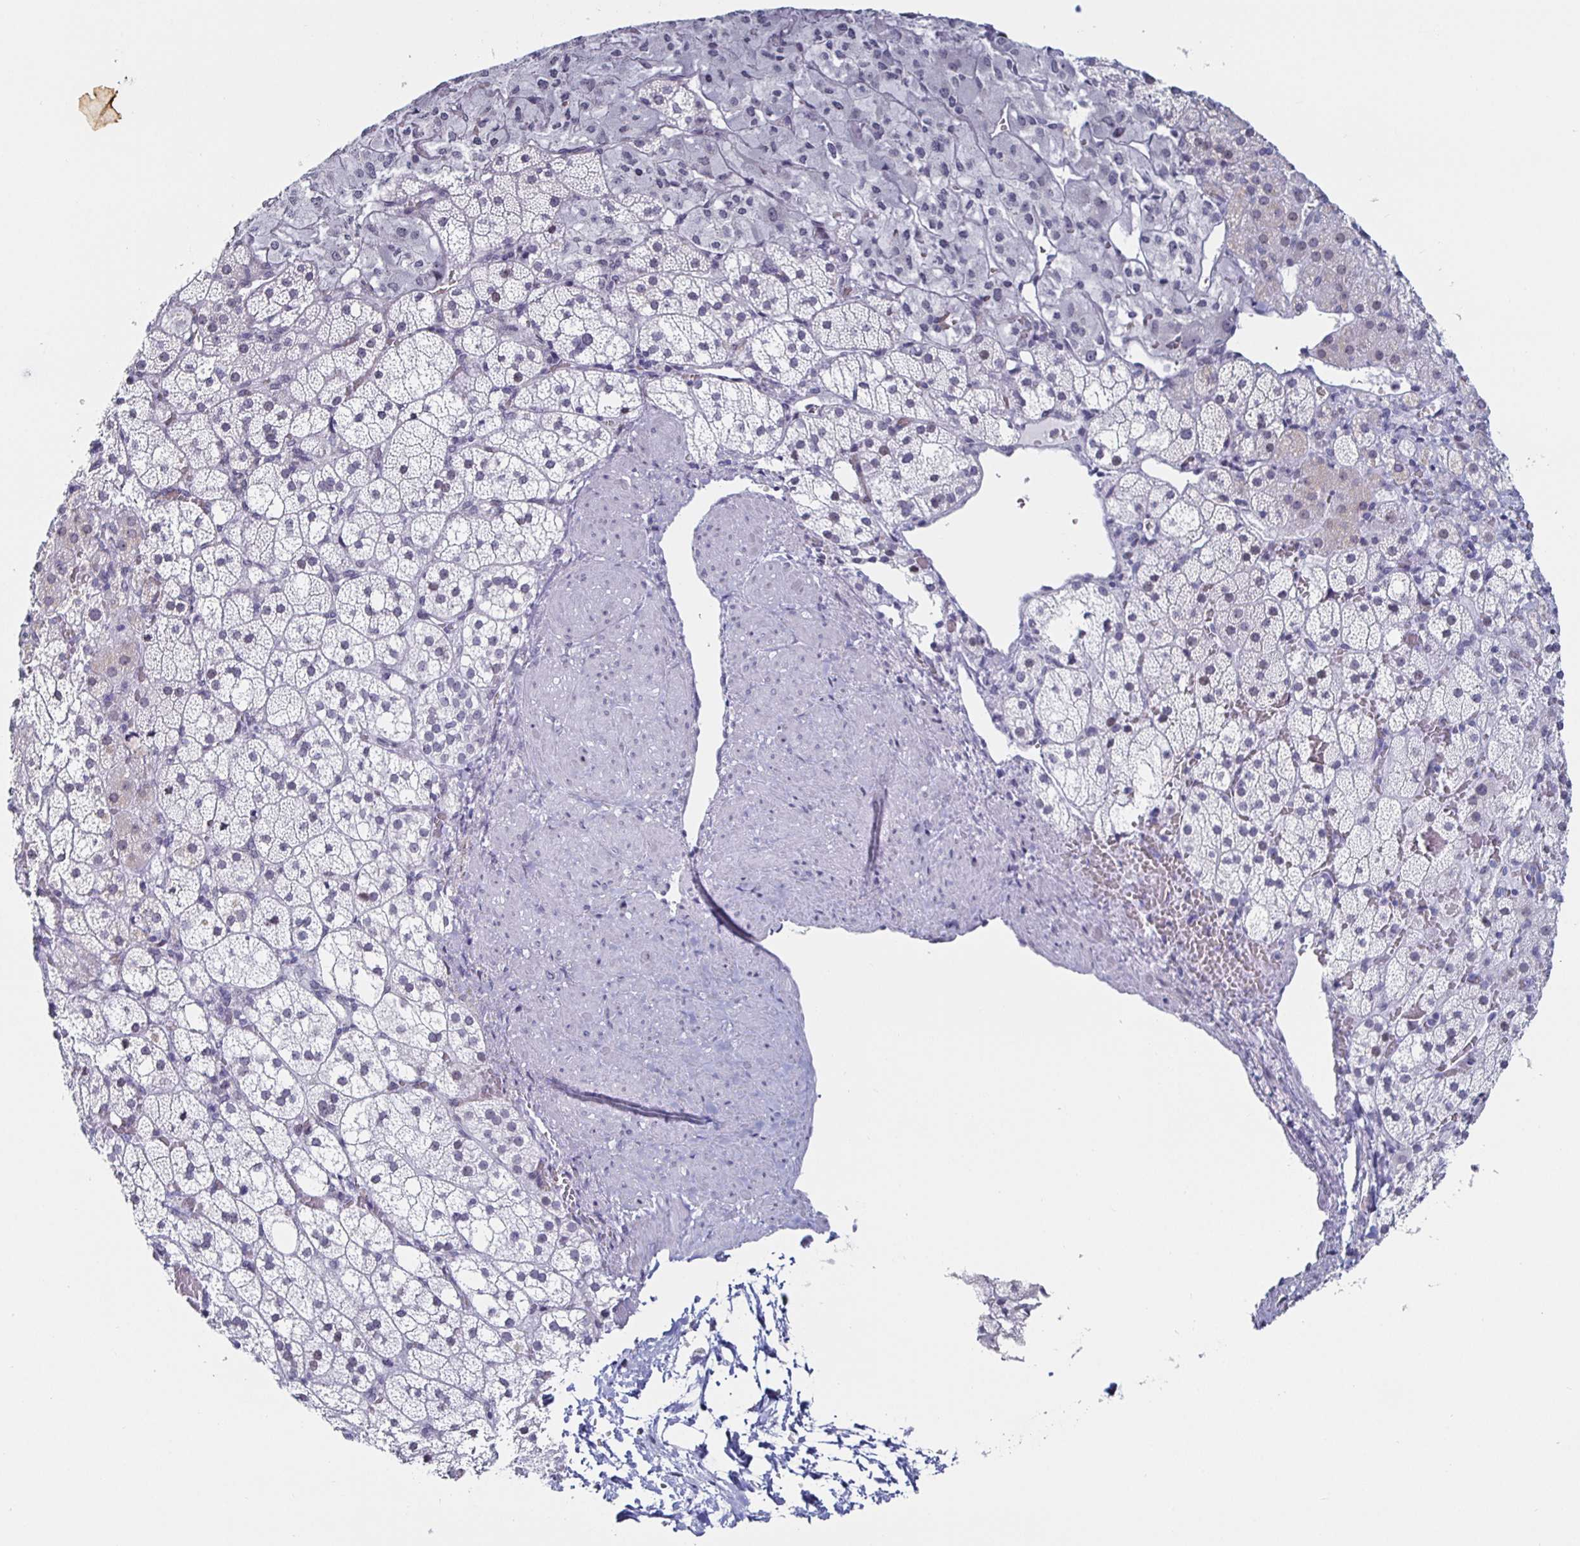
{"staining": {"intensity": "weak", "quantity": "<25%", "location": "nuclear"}, "tissue": "adrenal gland", "cell_type": "Glandular cells", "image_type": "normal", "snomed": [{"axis": "morphology", "description": "Normal tissue, NOS"}, {"axis": "topography", "description": "Adrenal gland"}], "caption": "This is an IHC micrograph of normal human adrenal gland. There is no positivity in glandular cells.", "gene": "KRT4", "patient": {"sex": "male", "age": 53}}